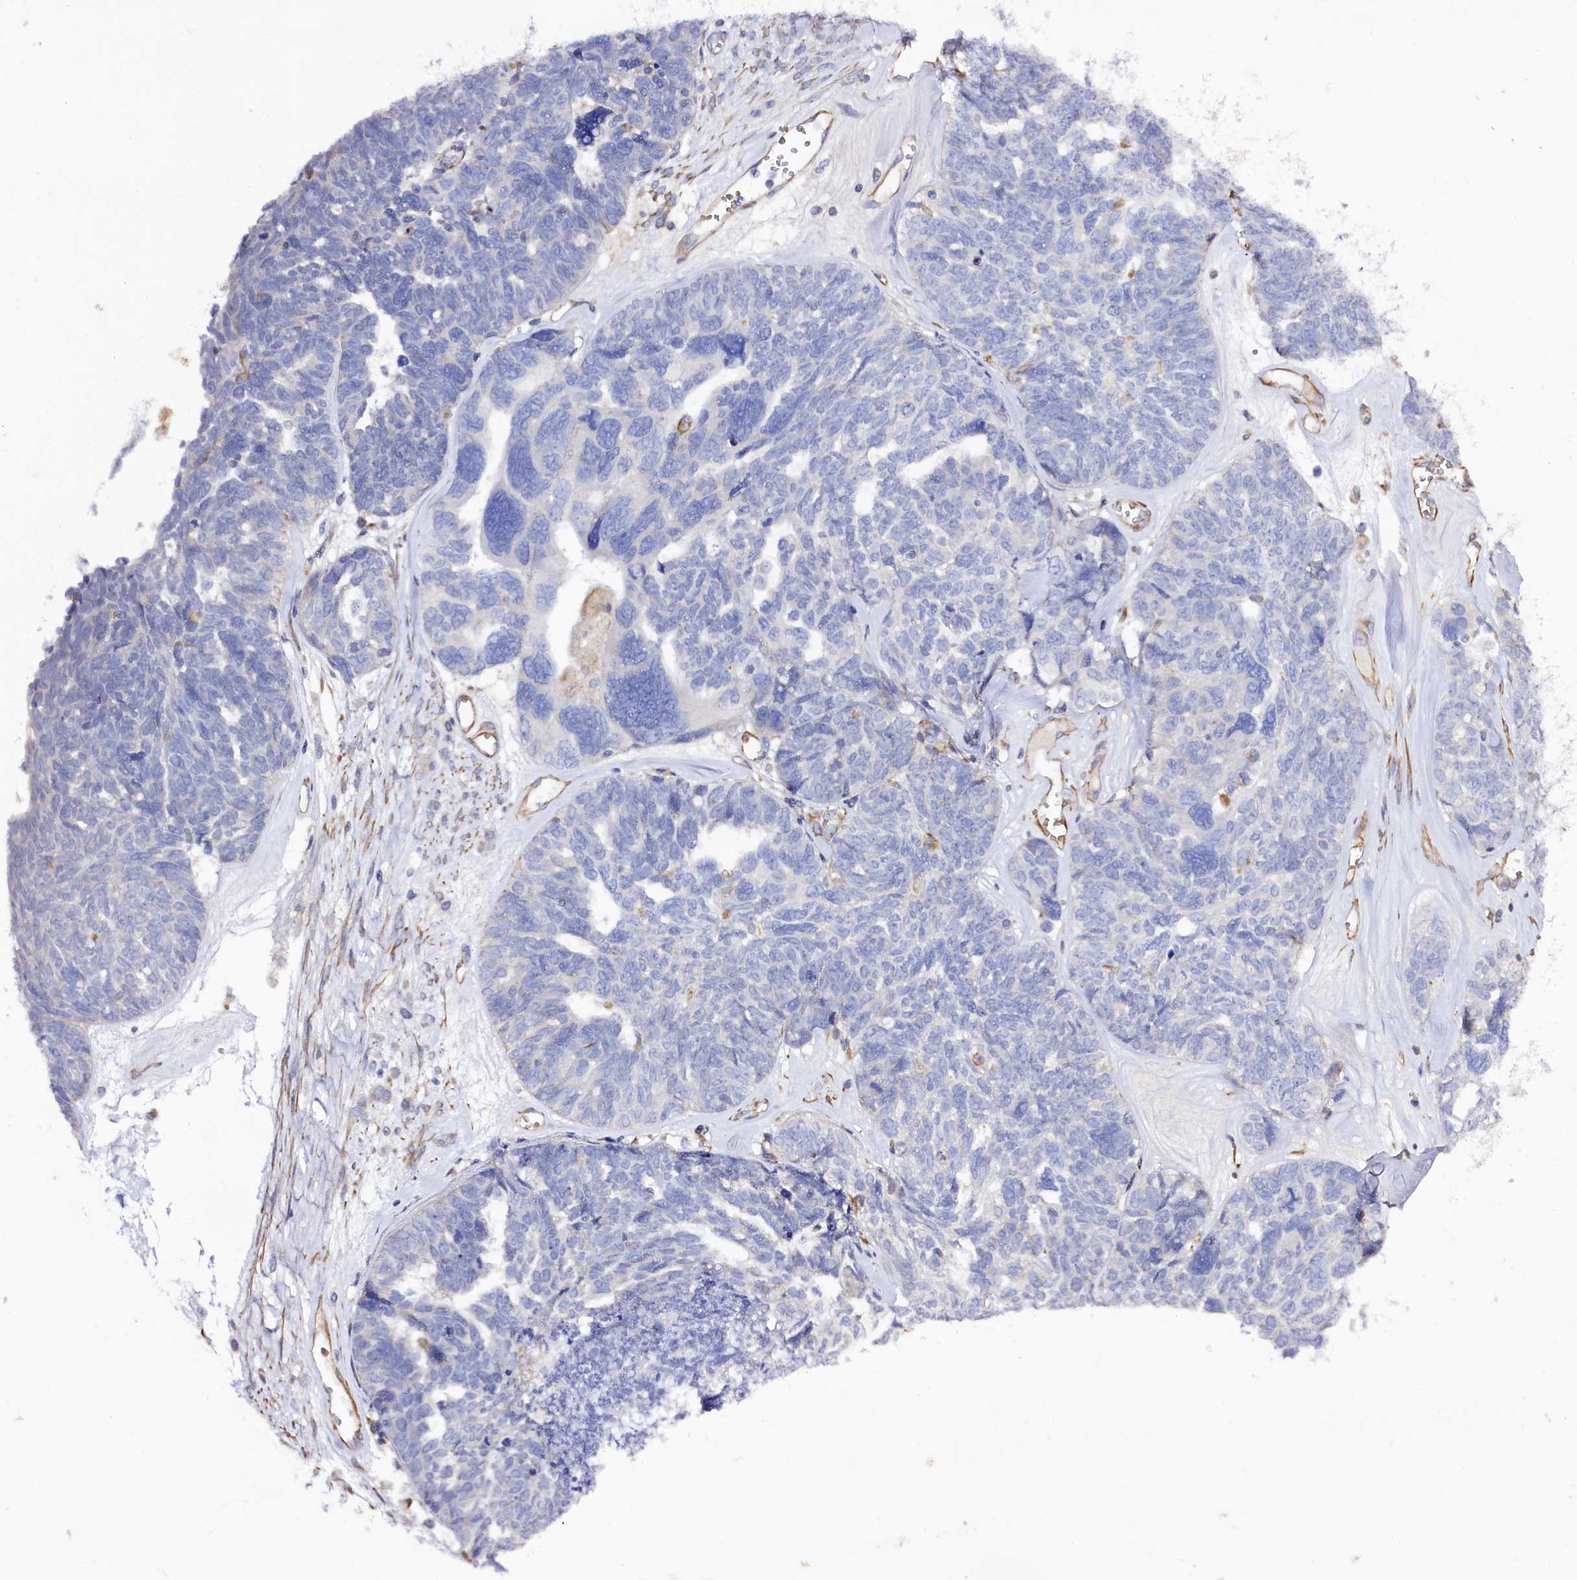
{"staining": {"intensity": "negative", "quantity": "none", "location": "none"}, "tissue": "ovarian cancer", "cell_type": "Tumor cells", "image_type": "cancer", "snomed": [{"axis": "morphology", "description": "Cystadenocarcinoma, serous, NOS"}, {"axis": "topography", "description": "Ovary"}], "caption": "Micrograph shows no protein expression in tumor cells of serous cystadenocarcinoma (ovarian) tissue.", "gene": "SLC7A1", "patient": {"sex": "female", "age": 79}}